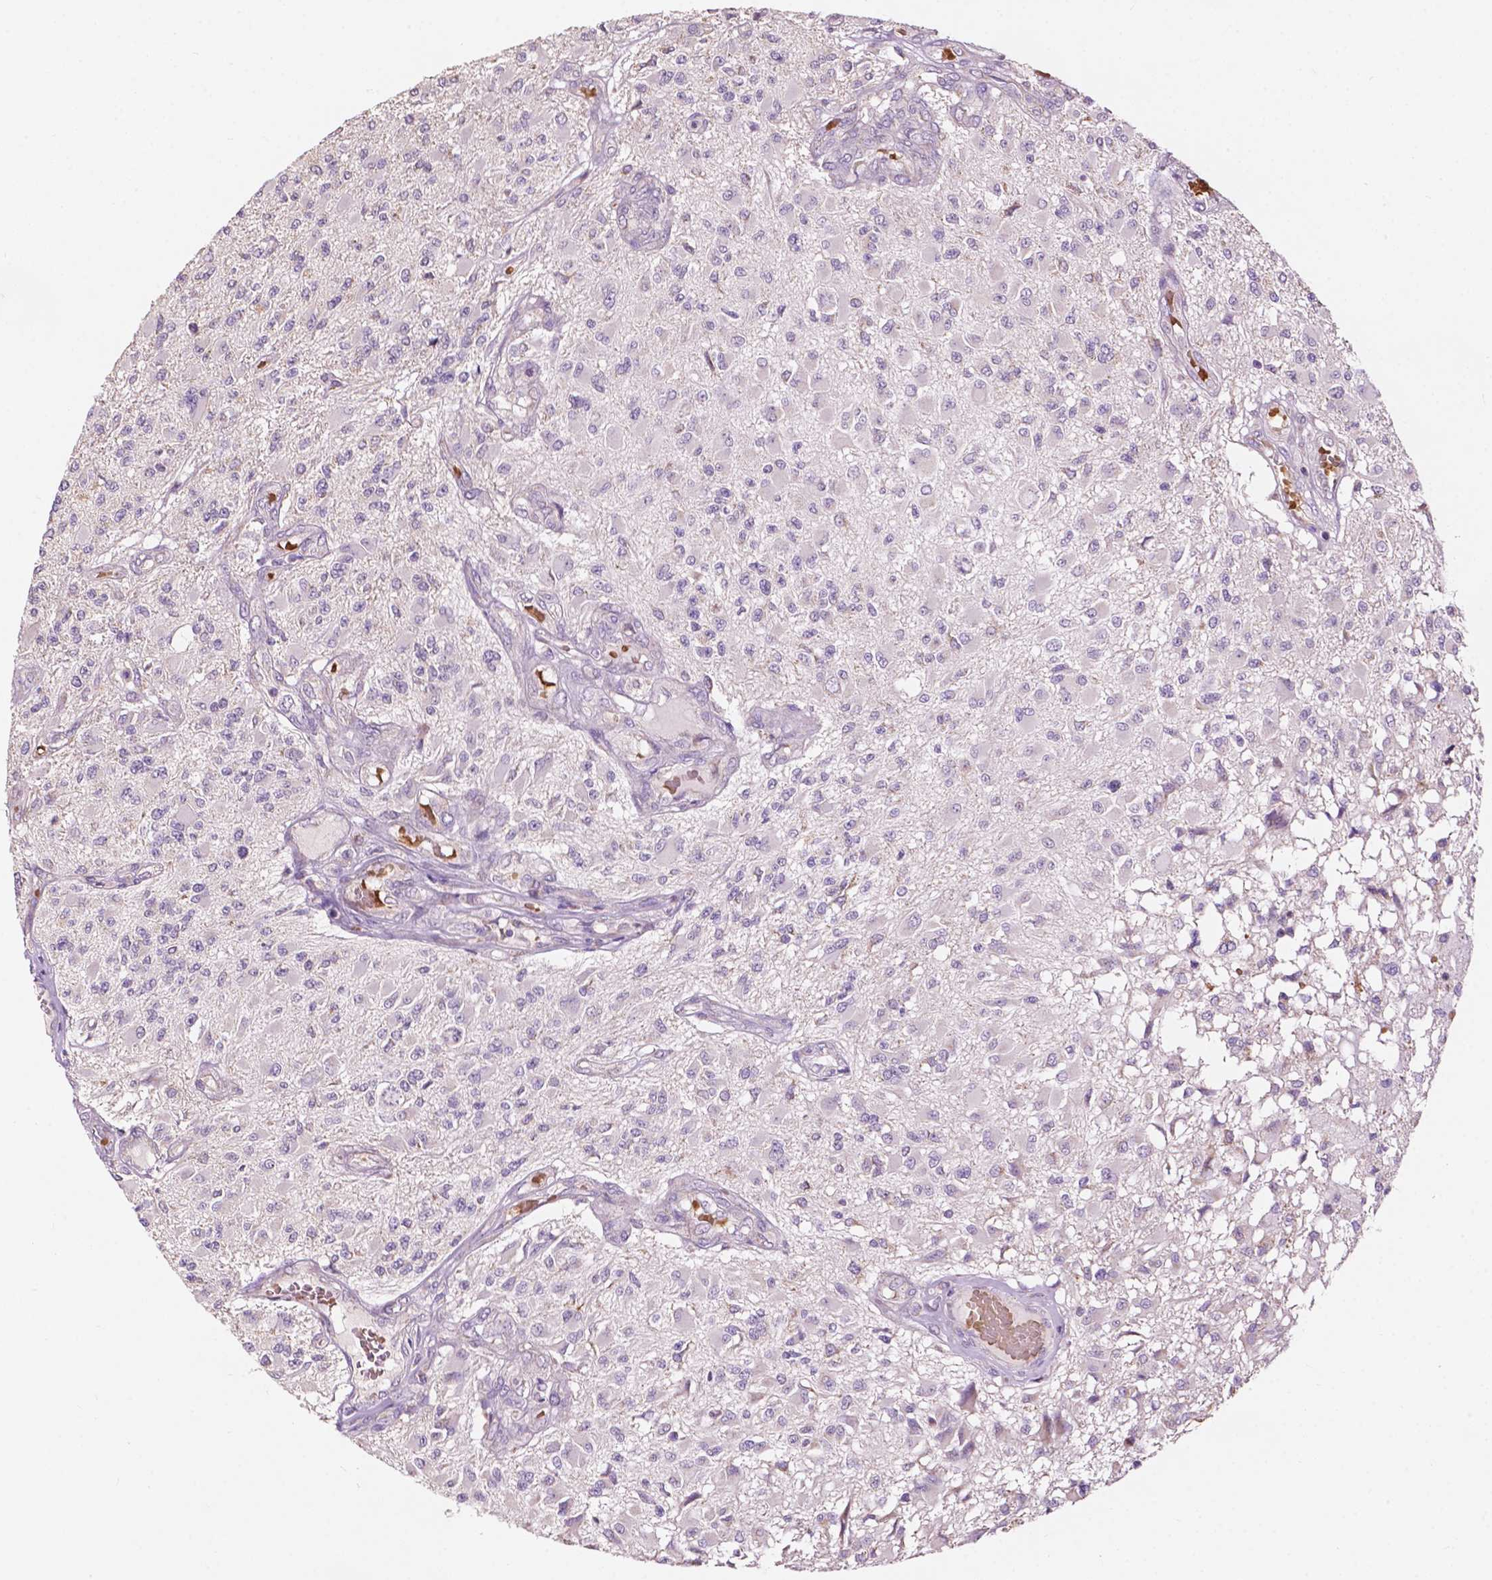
{"staining": {"intensity": "negative", "quantity": "none", "location": "none"}, "tissue": "glioma", "cell_type": "Tumor cells", "image_type": "cancer", "snomed": [{"axis": "morphology", "description": "Glioma, malignant, High grade"}, {"axis": "topography", "description": "Brain"}], "caption": "Protein analysis of glioma reveals no significant expression in tumor cells.", "gene": "NDUFS1", "patient": {"sex": "female", "age": 63}}